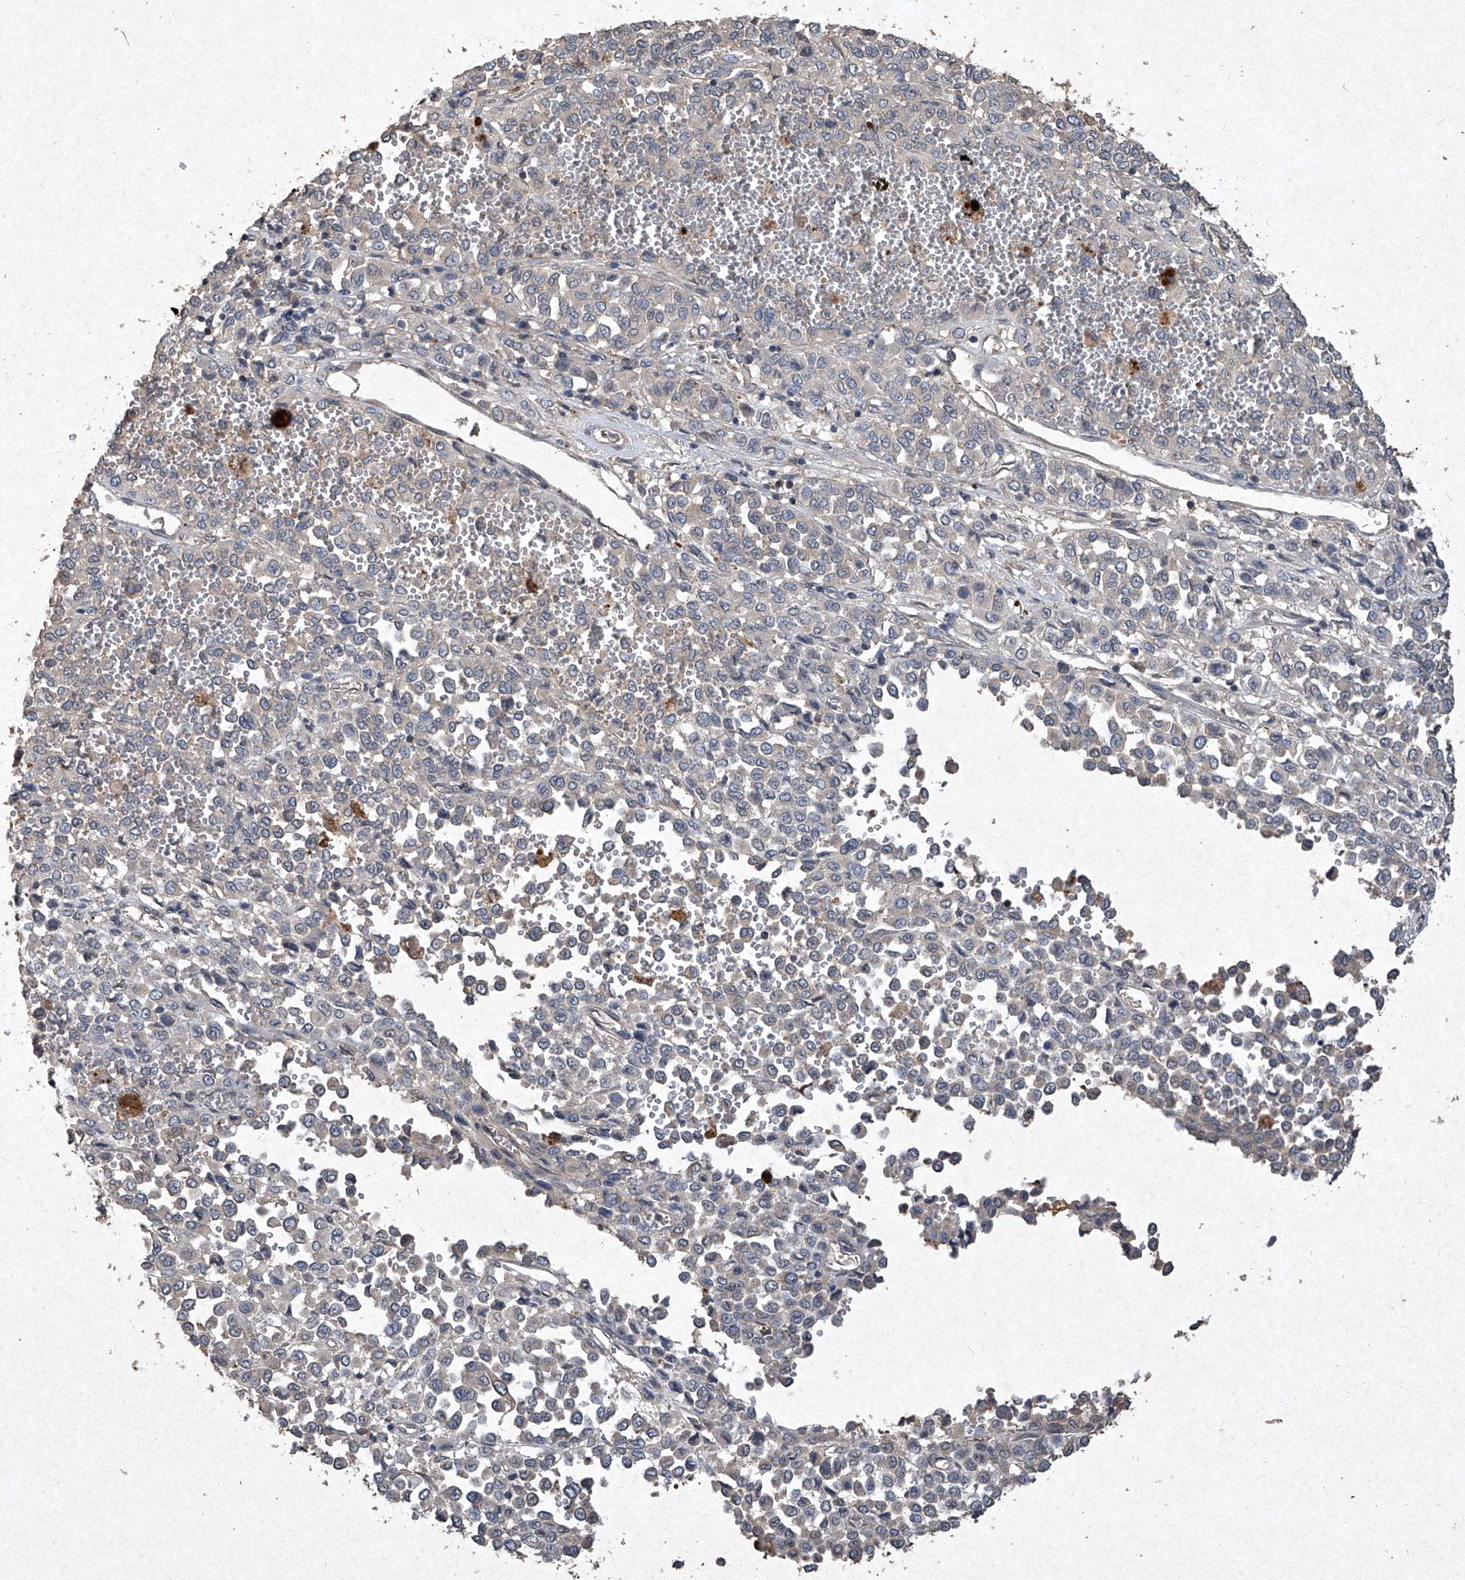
{"staining": {"intensity": "negative", "quantity": "none", "location": "none"}, "tissue": "melanoma", "cell_type": "Tumor cells", "image_type": "cancer", "snomed": [{"axis": "morphology", "description": "Malignant melanoma, Metastatic site"}, {"axis": "topography", "description": "Pancreas"}], "caption": "High power microscopy micrograph of an immunohistochemistry photomicrograph of malignant melanoma (metastatic site), revealing no significant positivity in tumor cells.", "gene": "MED16", "patient": {"sex": "female", "age": 30}}